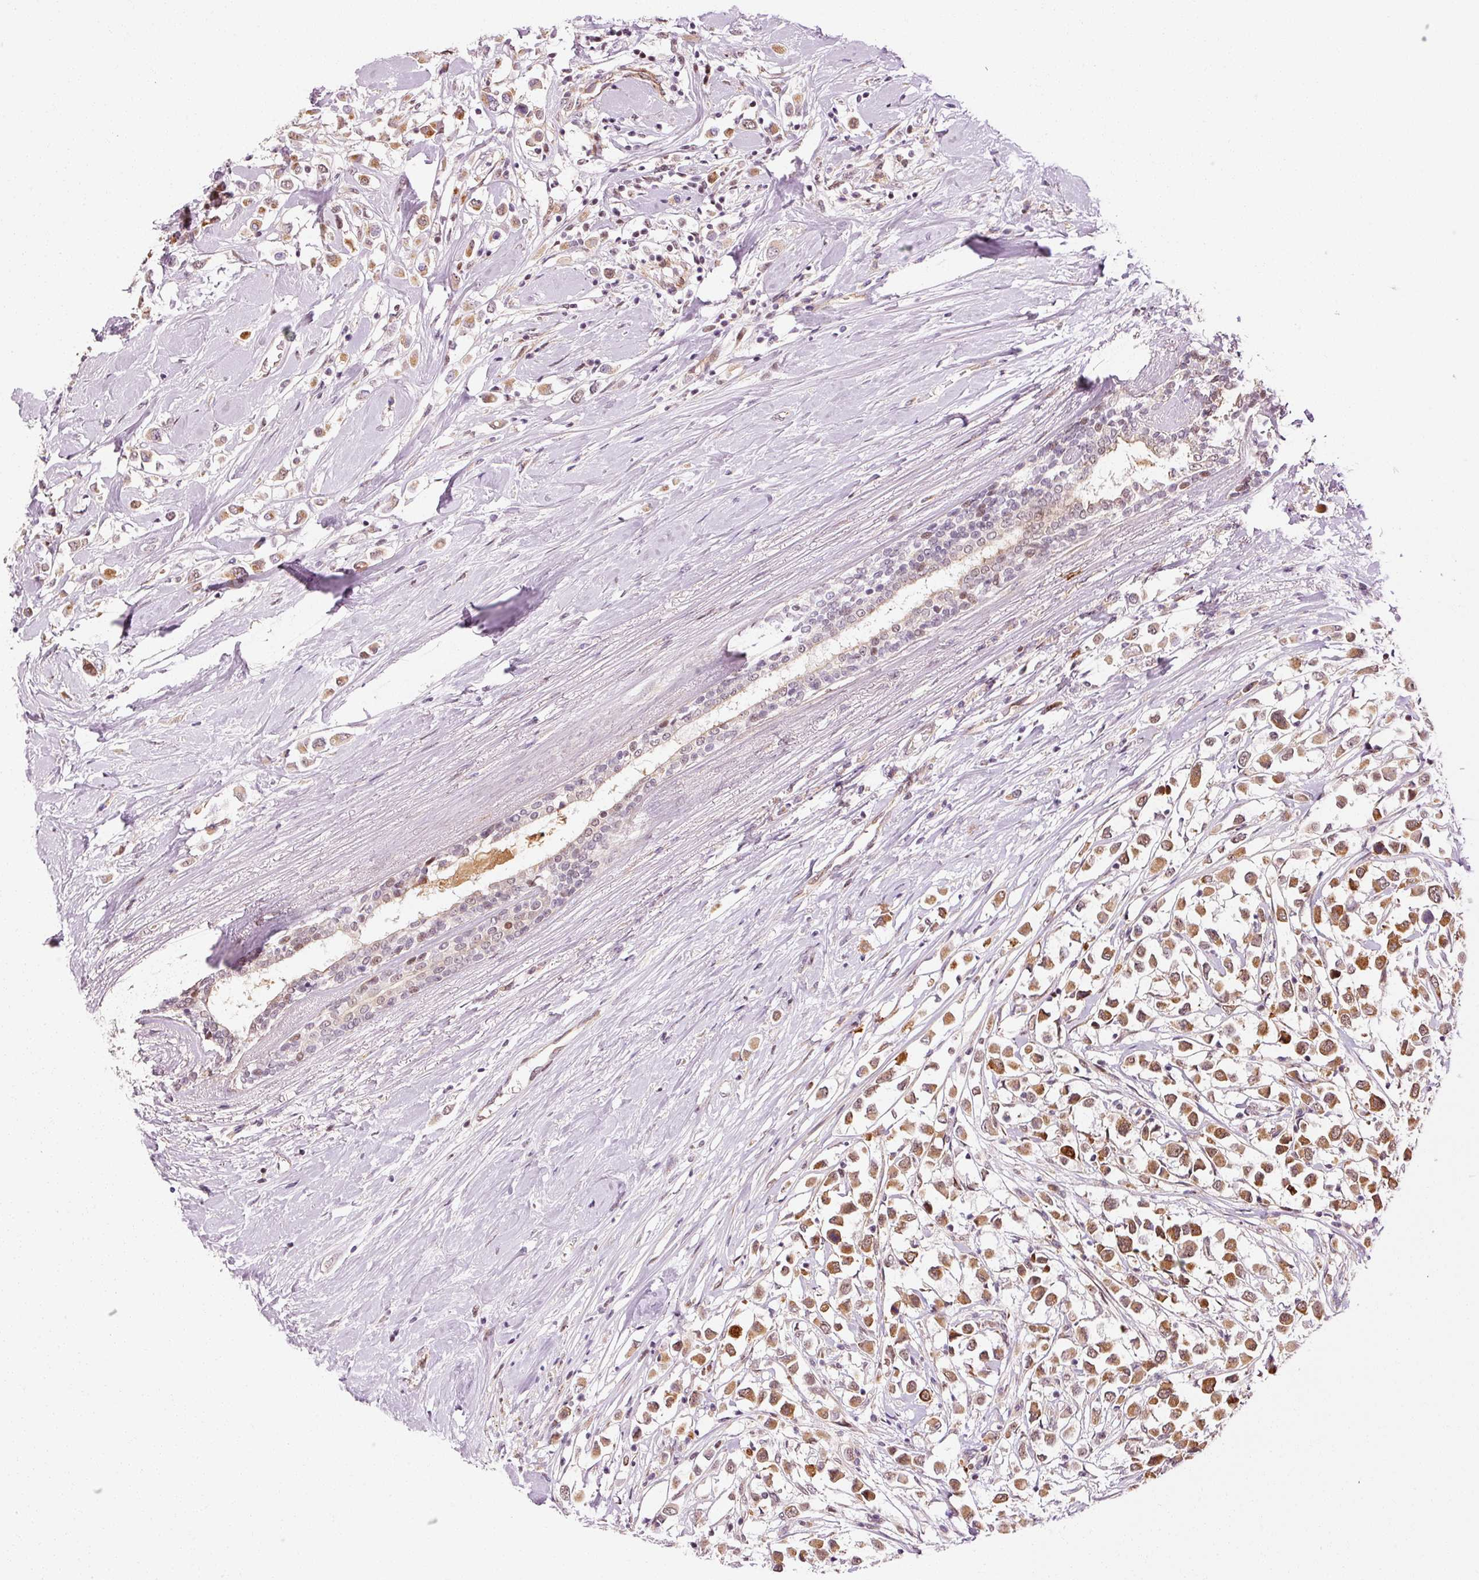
{"staining": {"intensity": "moderate", "quantity": ">75%", "location": "cytoplasmic/membranous,nuclear"}, "tissue": "breast cancer", "cell_type": "Tumor cells", "image_type": "cancer", "snomed": [{"axis": "morphology", "description": "Duct carcinoma"}, {"axis": "topography", "description": "Breast"}], "caption": "This photomicrograph displays breast invasive ductal carcinoma stained with IHC to label a protein in brown. The cytoplasmic/membranous and nuclear of tumor cells show moderate positivity for the protein. Nuclei are counter-stained blue.", "gene": "ANKRD20A1", "patient": {"sex": "female", "age": 61}}